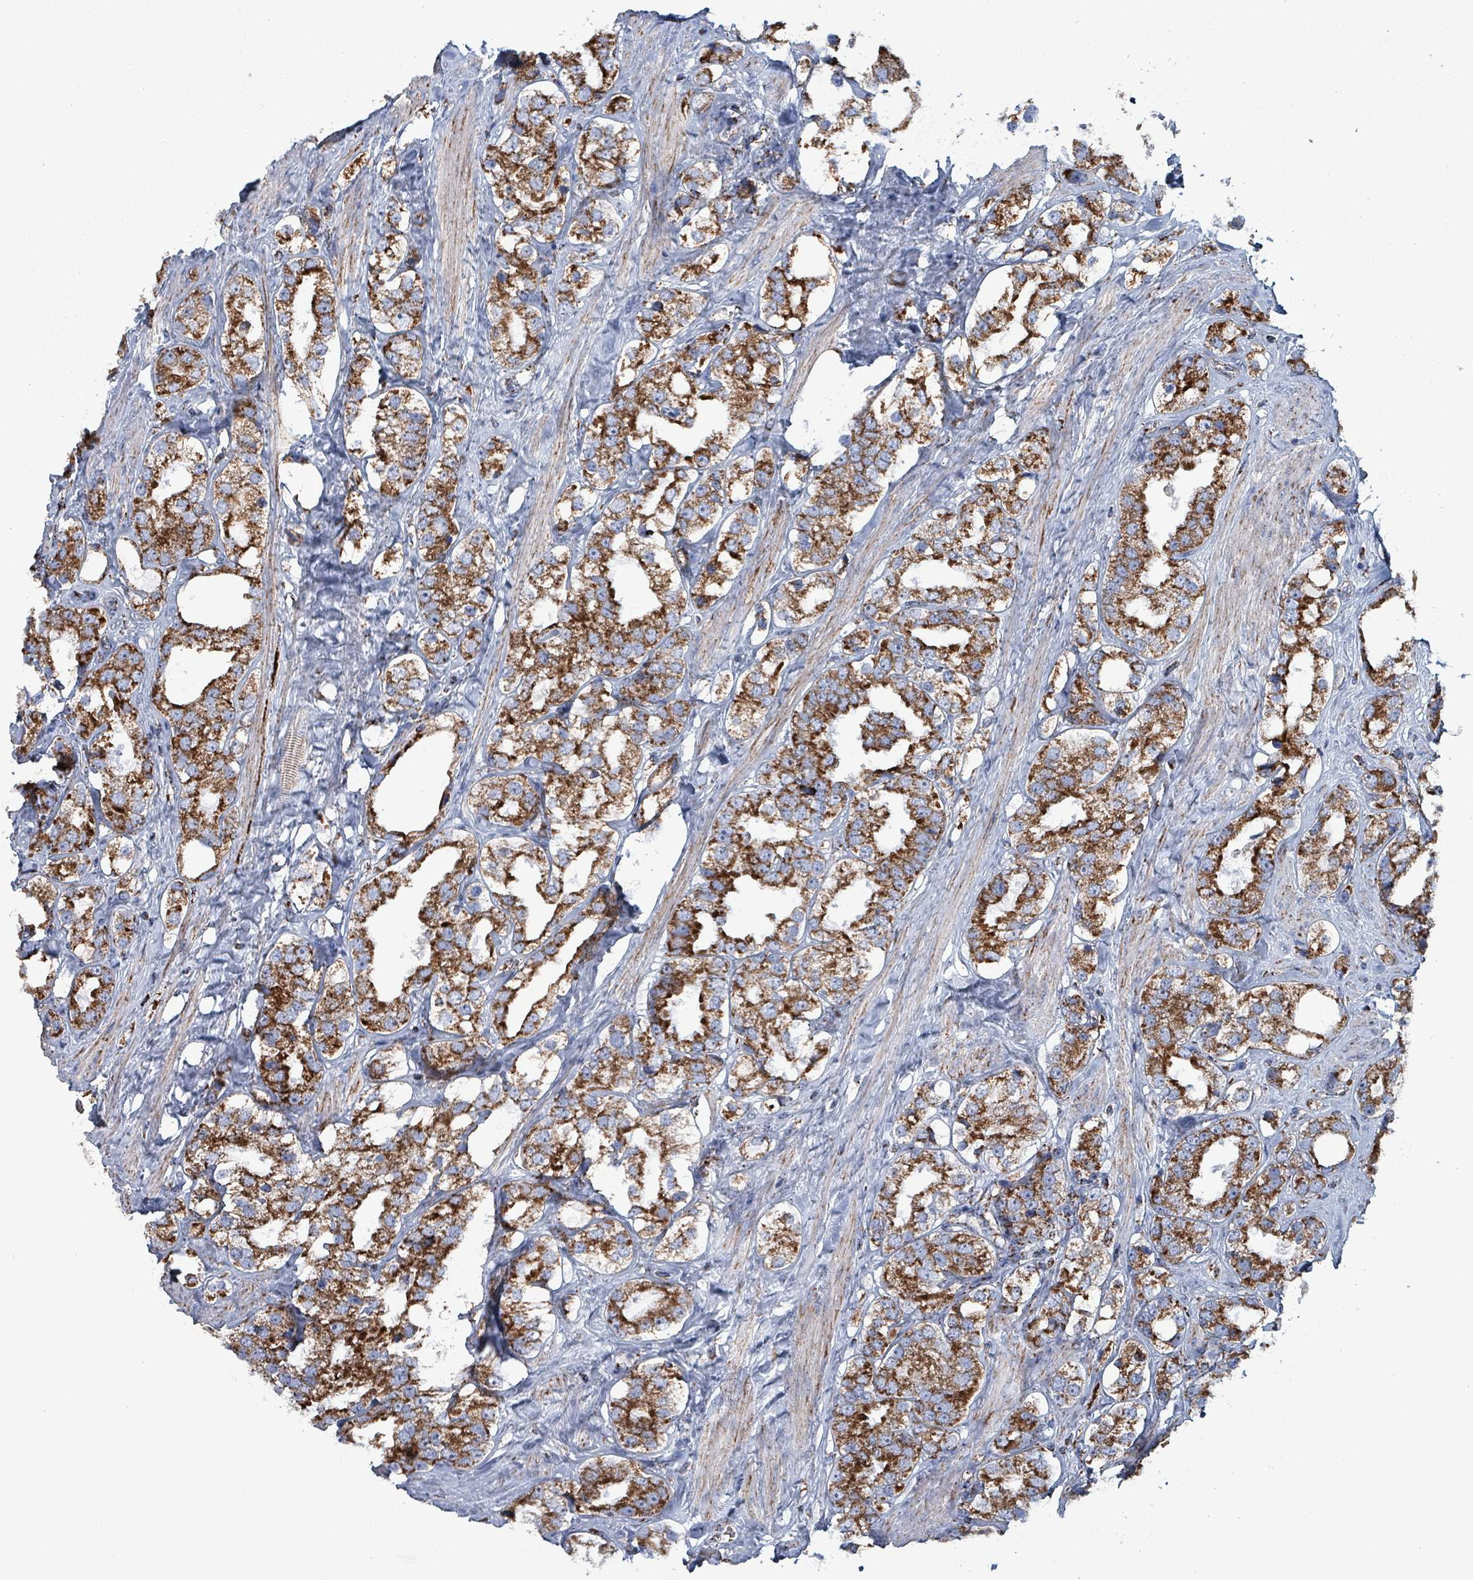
{"staining": {"intensity": "strong", "quantity": ">75%", "location": "cytoplasmic/membranous"}, "tissue": "prostate cancer", "cell_type": "Tumor cells", "image_type": "cancer", "snomed": [{"axis": "morphology", "description": "Adenocarcinoma, NOS"}, {"axis": "topography", "description": "Prostate"}], "caption": "Human prostate cancer (adenocarcinoma) stained with a brown dye demonstrates strong cytoplasmic/membranous positive expression in approximately >75% of tumor cells.", "gene": "IDH3B", "patient": {"sex": "male", "age": 79}}